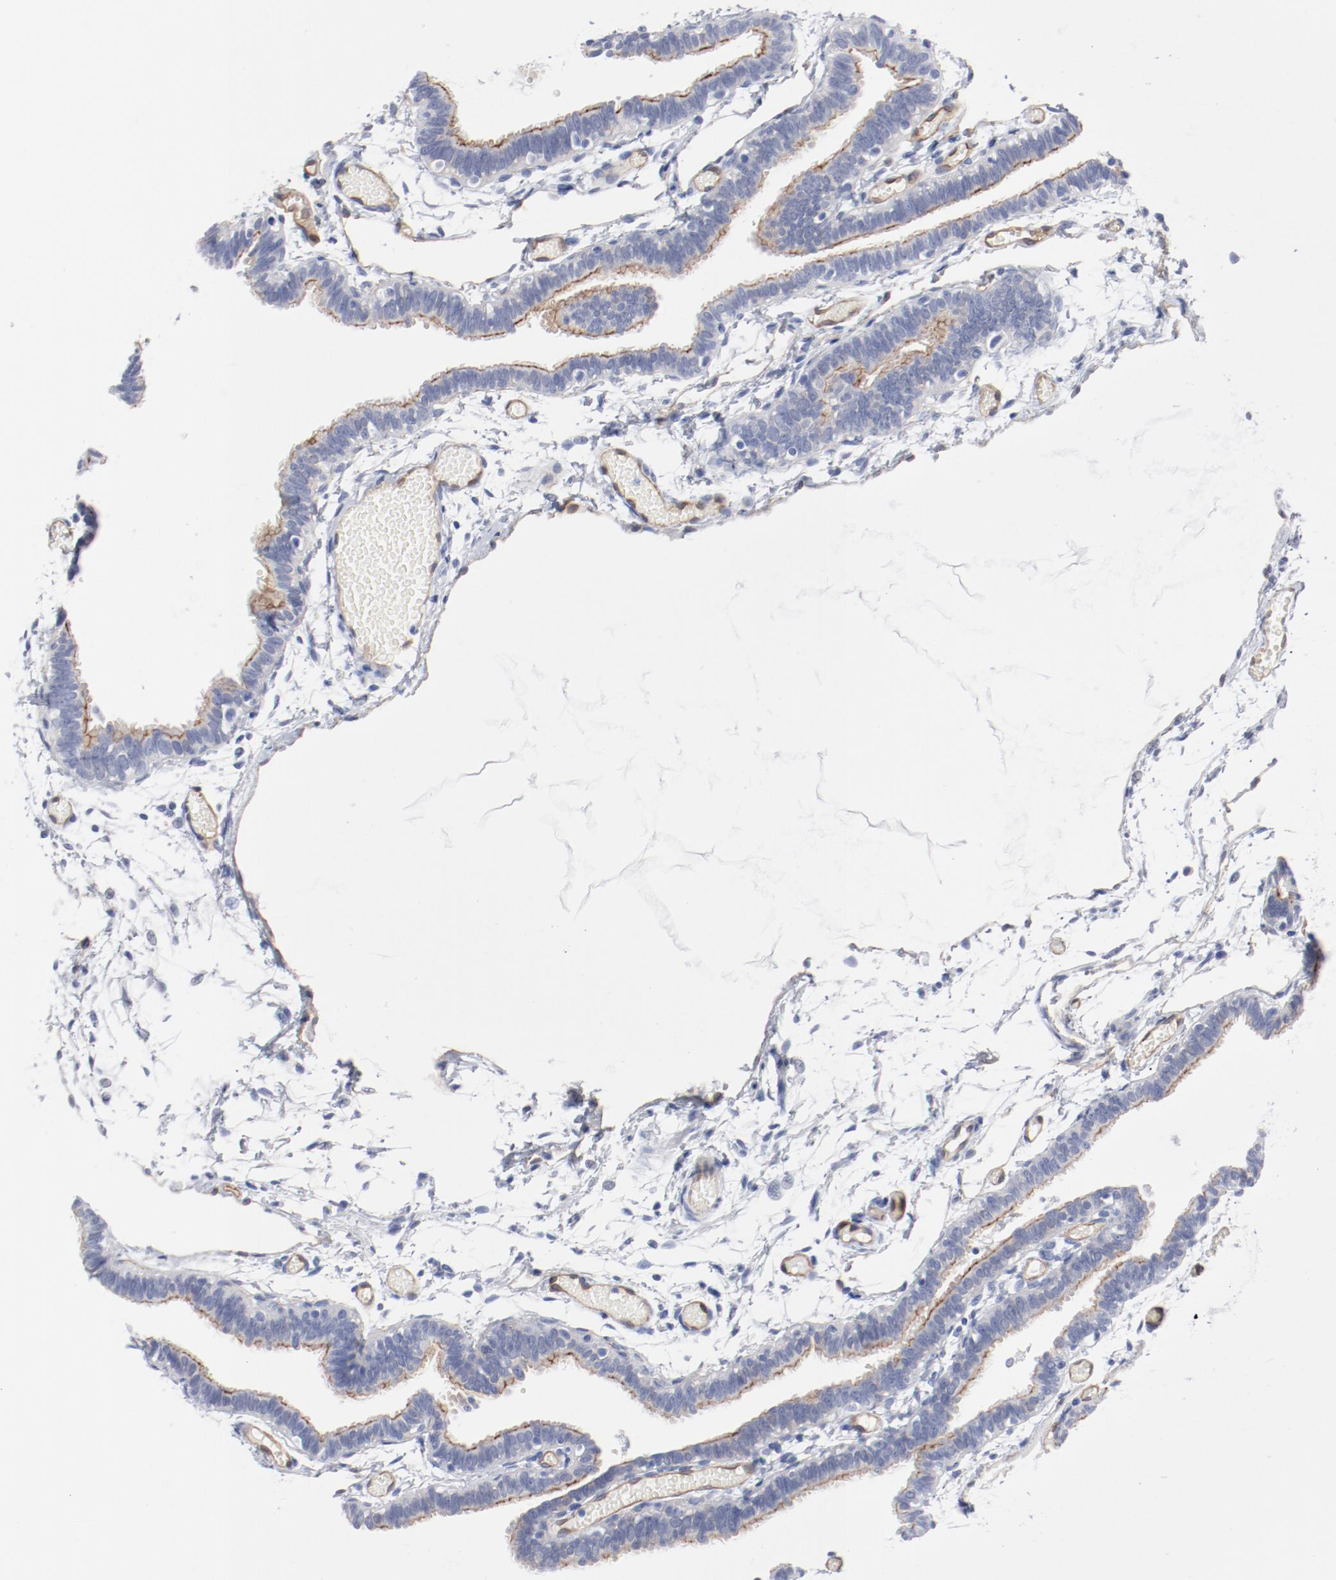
{"staining": {"intensity": "moderate", "quantity": ">75%", "location": "cytoplasmic/membranous"}, "tissue": "fallopian tube", "cell_type": "Glandular cells", "image_type": "normal", "snomed": [{"axis": "morphology", "description": "Normal tissue, NOS"}, {"axis": "topography", "description": "Fallopian tube"}], "caption": "IHC (DAB) staining of normal fallopian tube reveals moderate cytoplasmic/membranous protein expression in about >75% of glandular cells.", "gene": "SHANK3", "patient": {"sex": "female", "age": 29}}